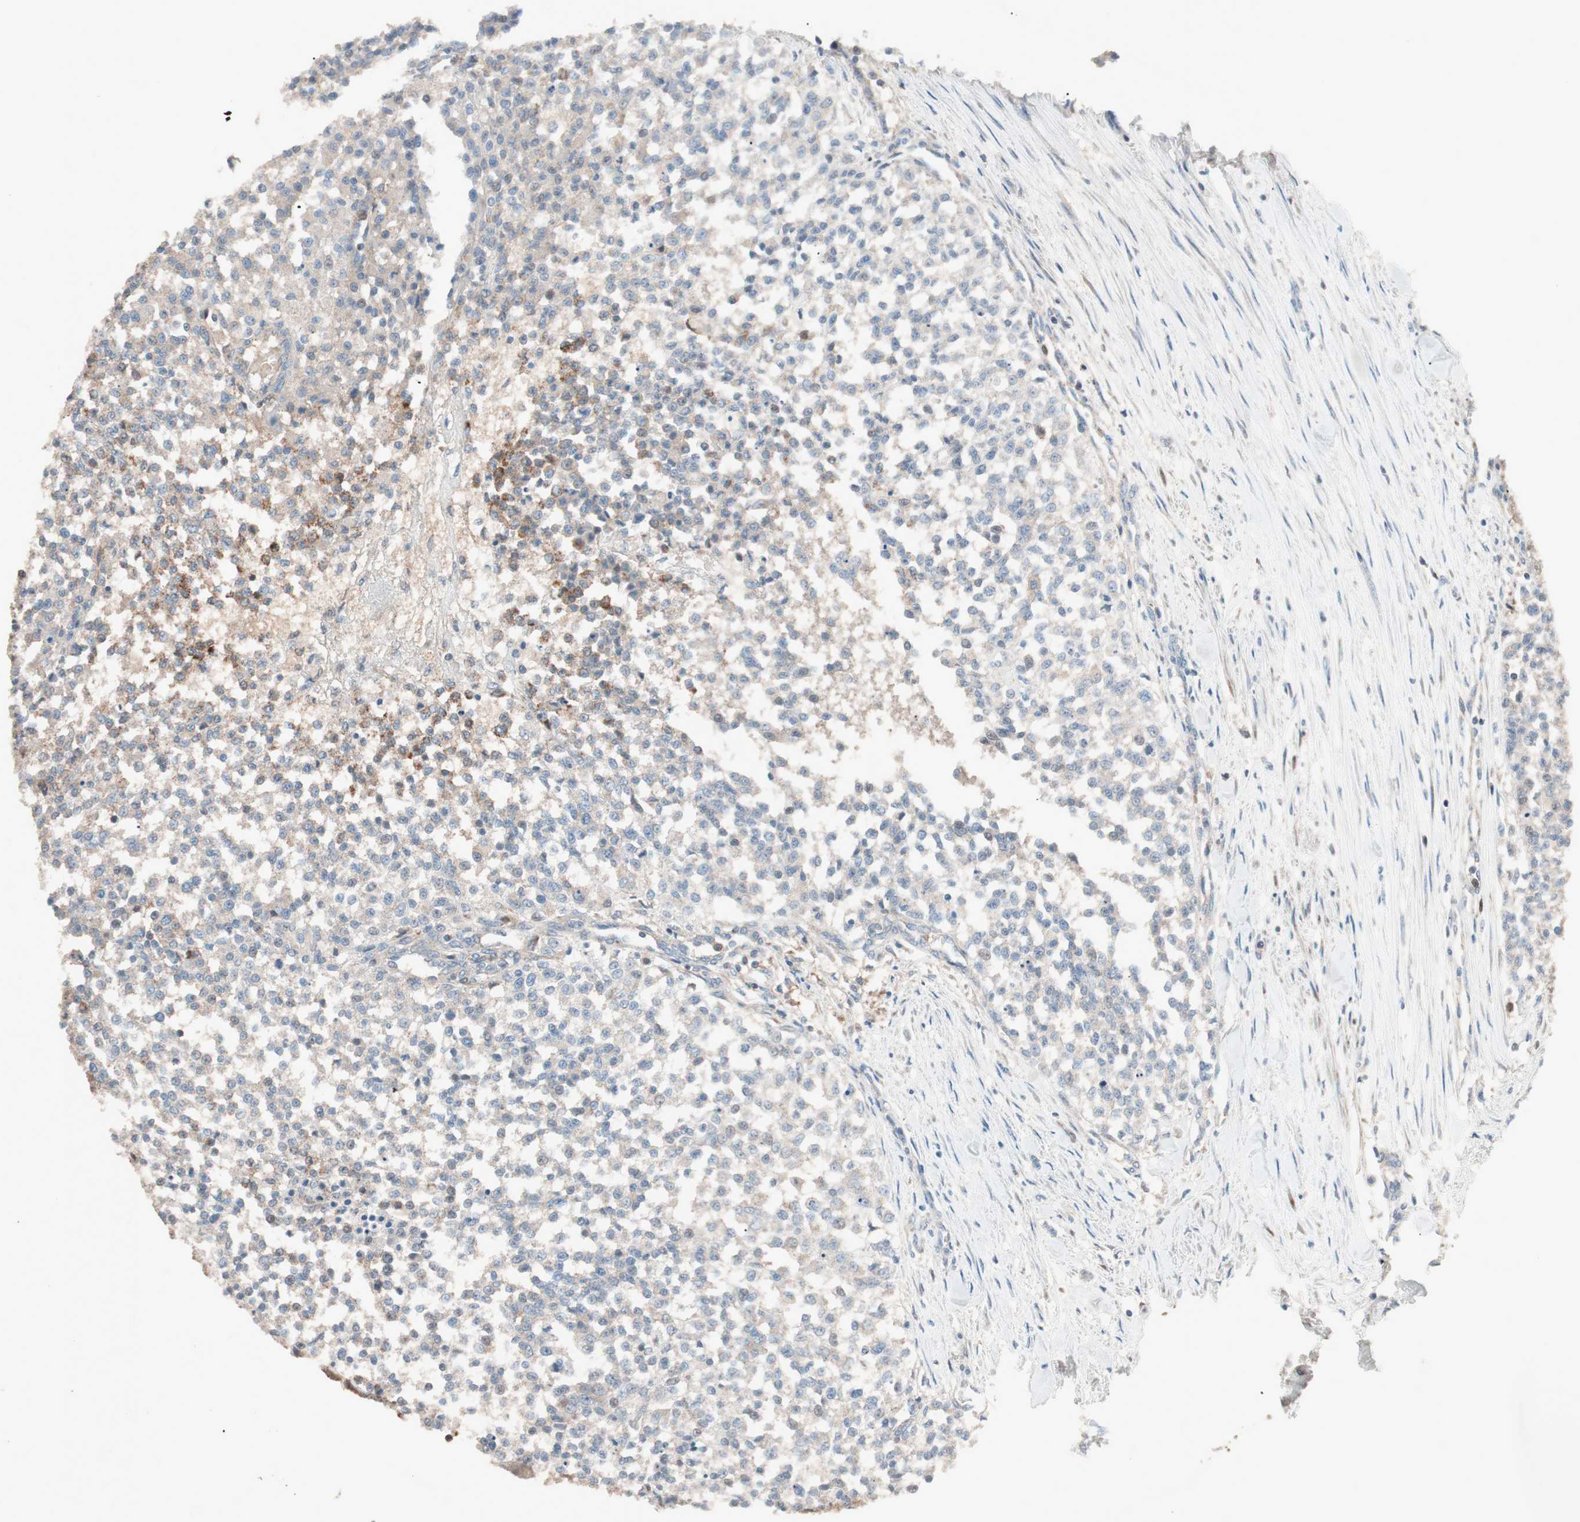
{"staining": {"intensity": "weak", "quantity": "25%-75%", "location": "cytoplasmic/membranous"}, "tissue": "testis cancer", "cell_type": "Tumor cells", "image_type": "cancer", "snomed": [{"axis": "morphology", "description": "Seminoma, NOS"}, {"axis": "topography", "description": "Testis"}], "caption": "A micrograph showing weak cytoplasmic/membranous positivity in approximately 25%-75% of tumor cells in testis cancer (seminoma), as visualized by brown immunohistochemical staining.", "gene": "FAAH", "patient": {"sex": "male", "age": 59}}